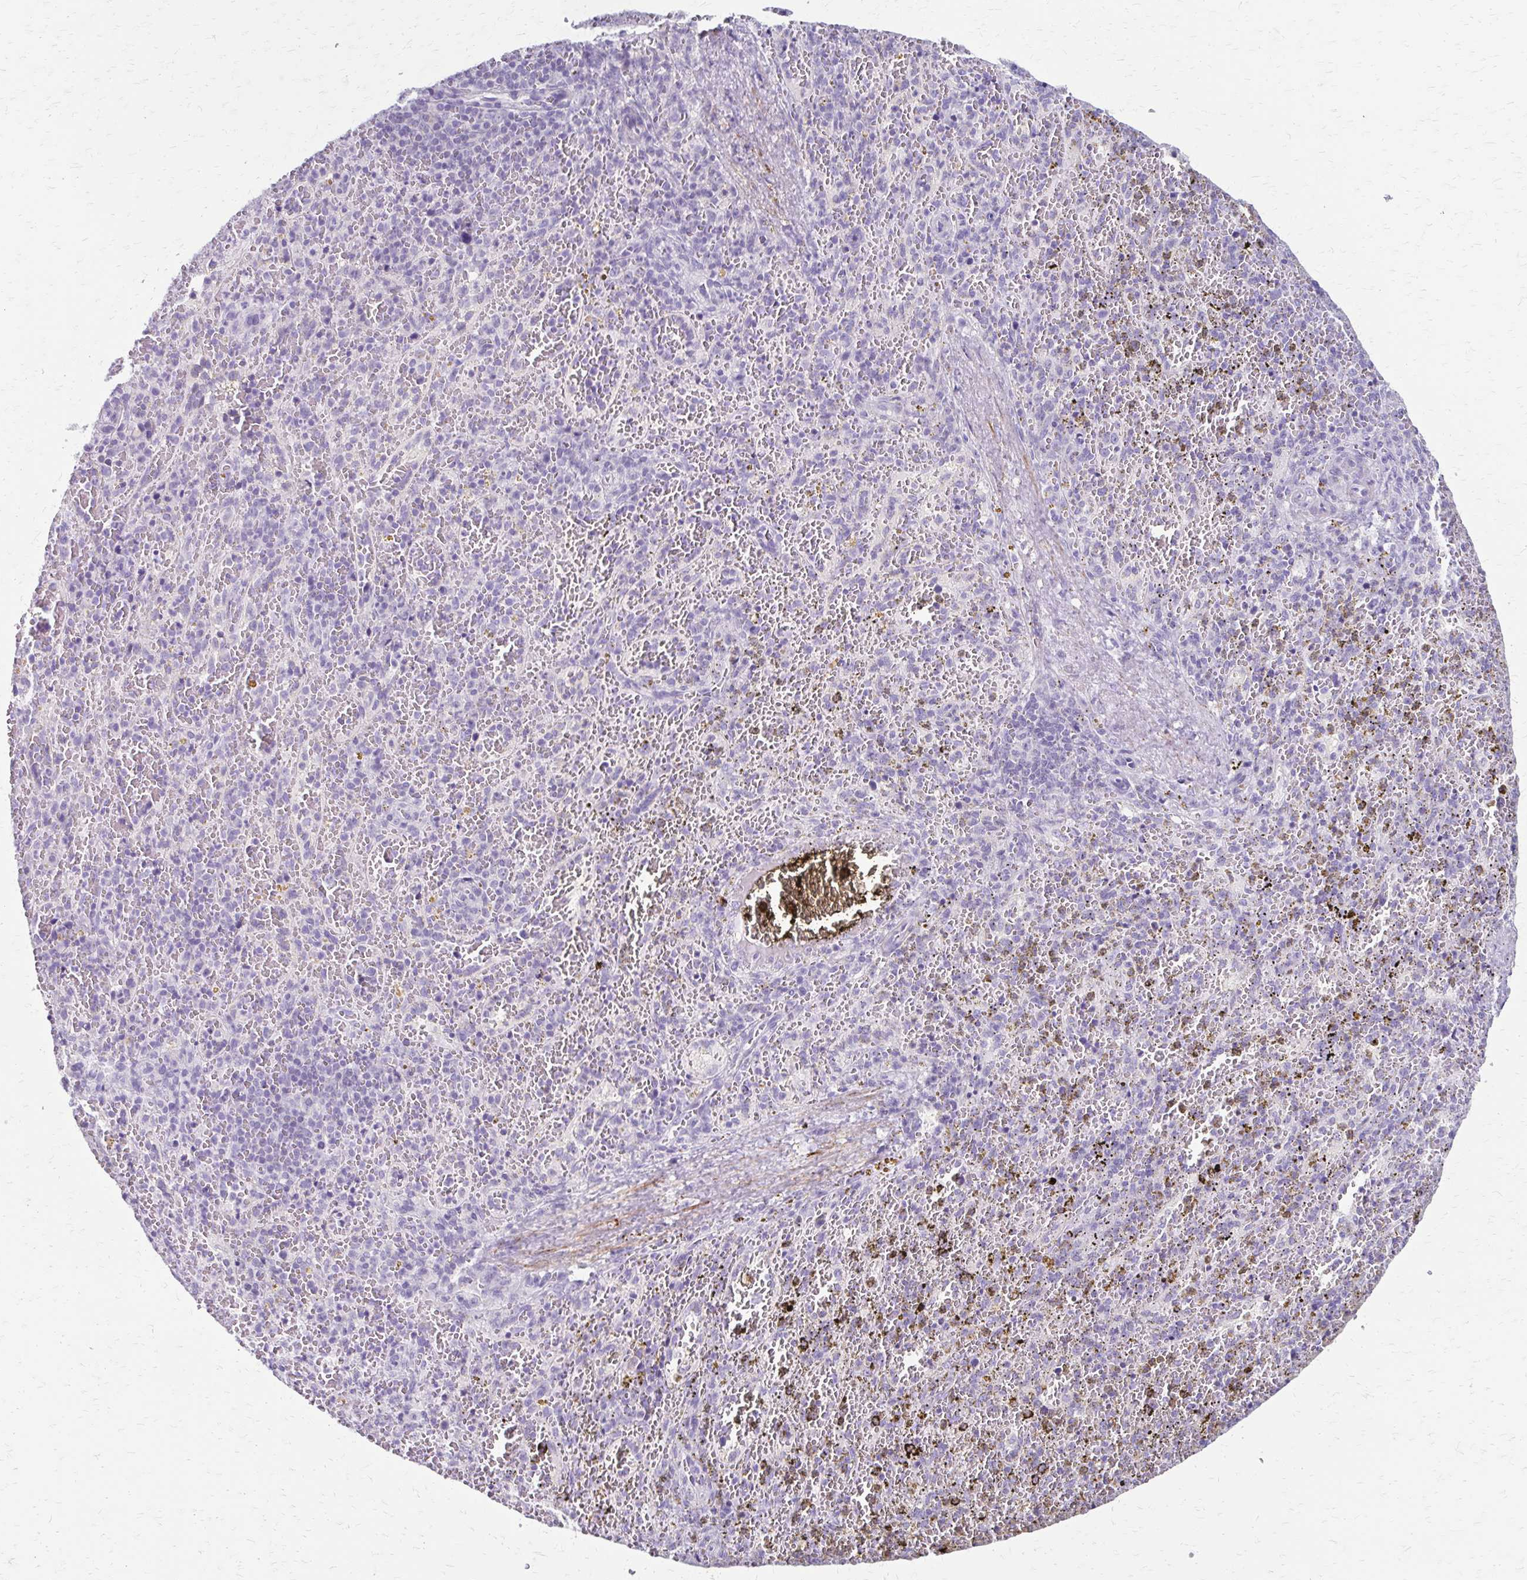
{"staining": {"intensity": "negative", "quantity": "none", "location": "none"}, "tissue": "spleen", "cell_type": "Cells in red pulp", "image_type": "normal", "snomed": [{"axis": "morphology", "description": "Normal tissue, NOS"}, {"axis": "topography", "description": "Spleen"}], "caption": "This photomicrograph is of unremarkable spleen stained with IHC to label a protein in brown with the nuclei are counter-stained blue. There is no expression in cells in red pulp.", "gene": "ZSCAN5B", "patient": {"sex": "female", "age": 50}}